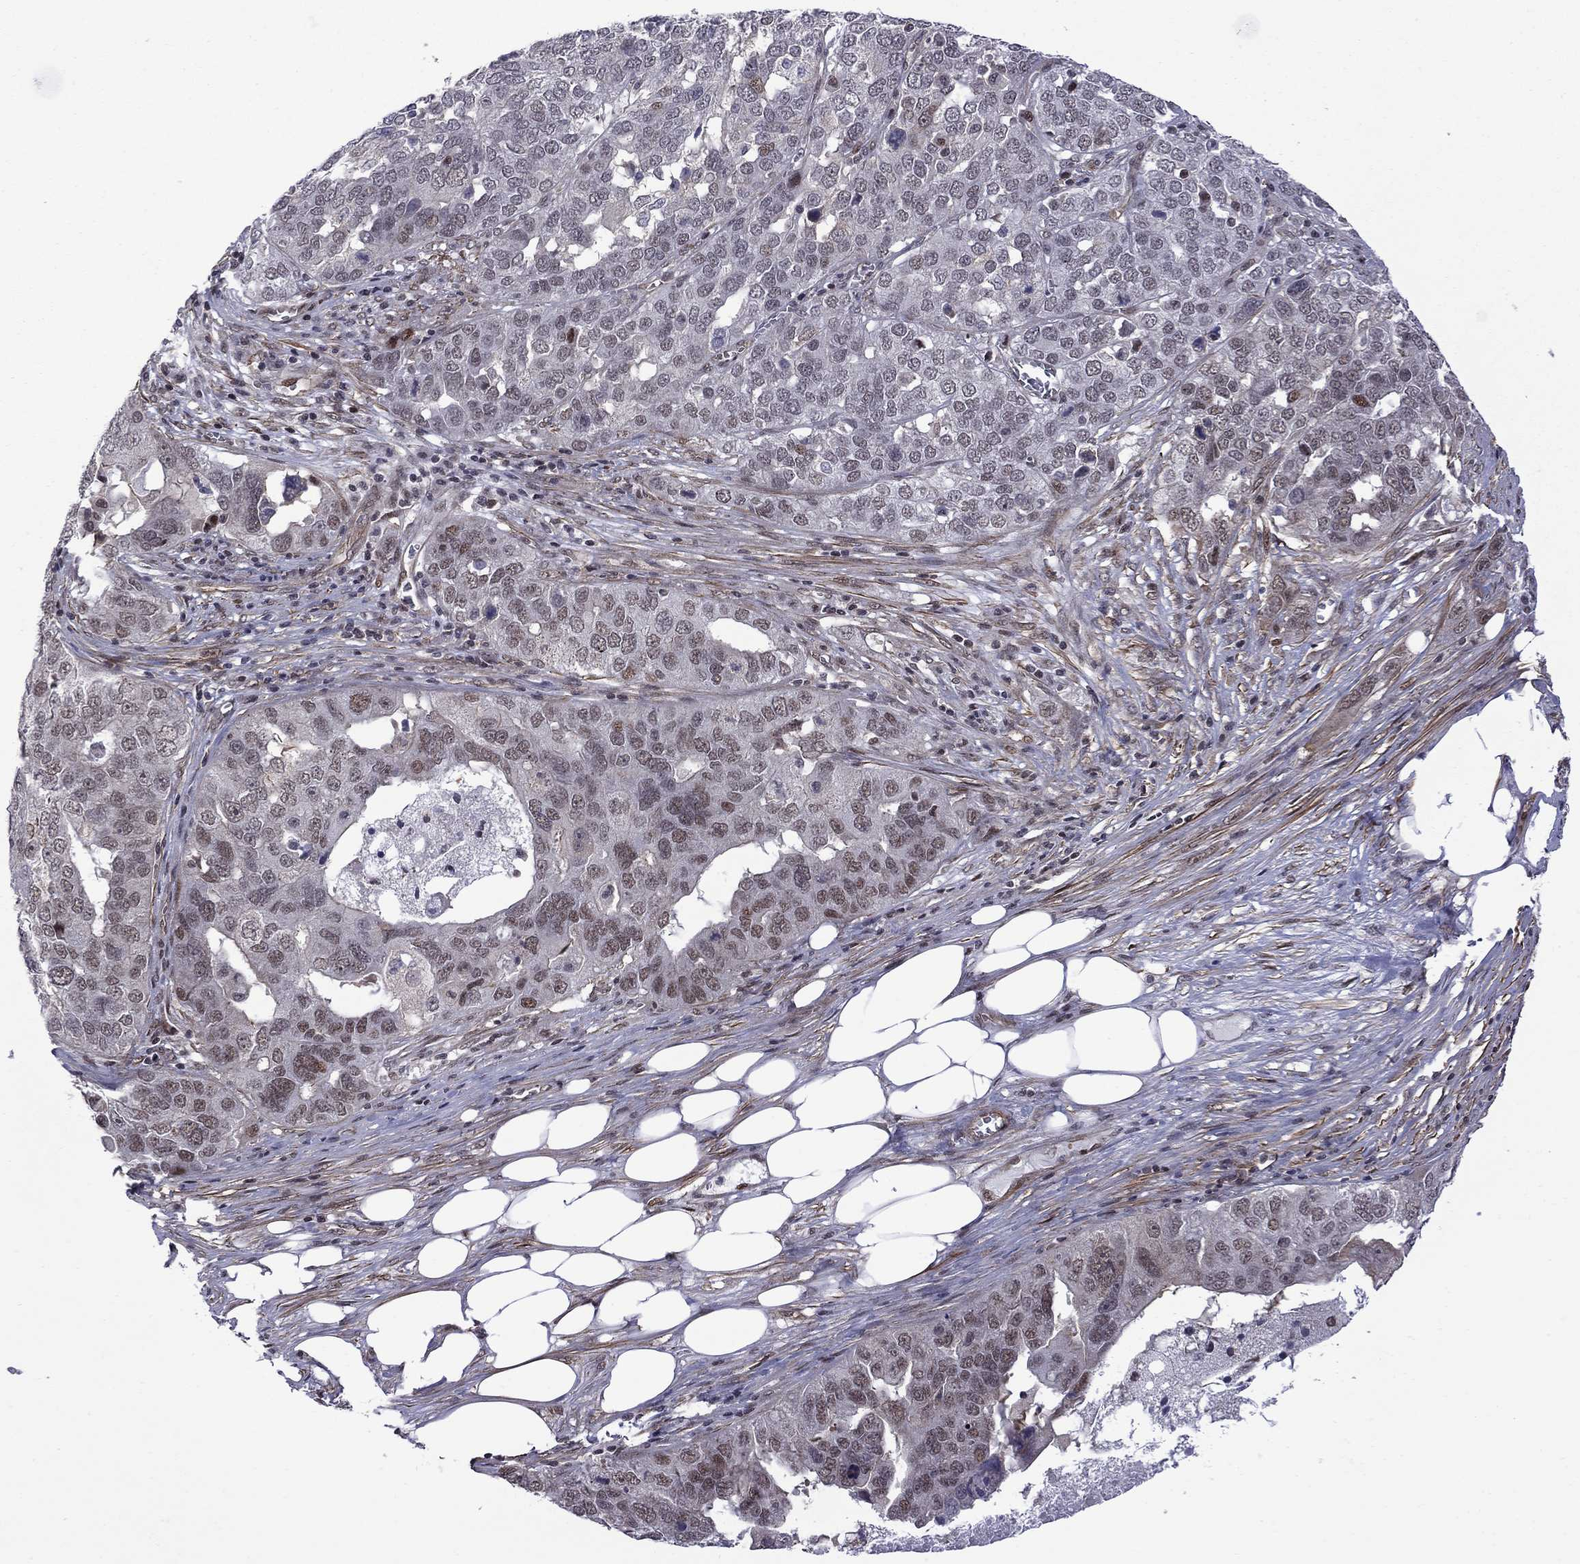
{"staining": {"intensity": "moderate", "quantity": "<25%", "location": "nuclear"}, "tissue": "ovarian cancer", "cell_type": "Tumor cells", "image_type": "cancer", "snomed": [{"axis": "morphology", "description": "Carcinoma, endometroid"}, {"axis": "topography", "description": "Soft tissue"}, {"axis": "topography", "description": "Ovary"}], "caption": "An image showing moderate nuclear positivity in approximately <25% of tumor cells in endometroid carcinoma (ovarian), as visualized by brown immunohistochemical staining.", "gene": "BRF1", "patient": {"sex": "female", "age": 52}}